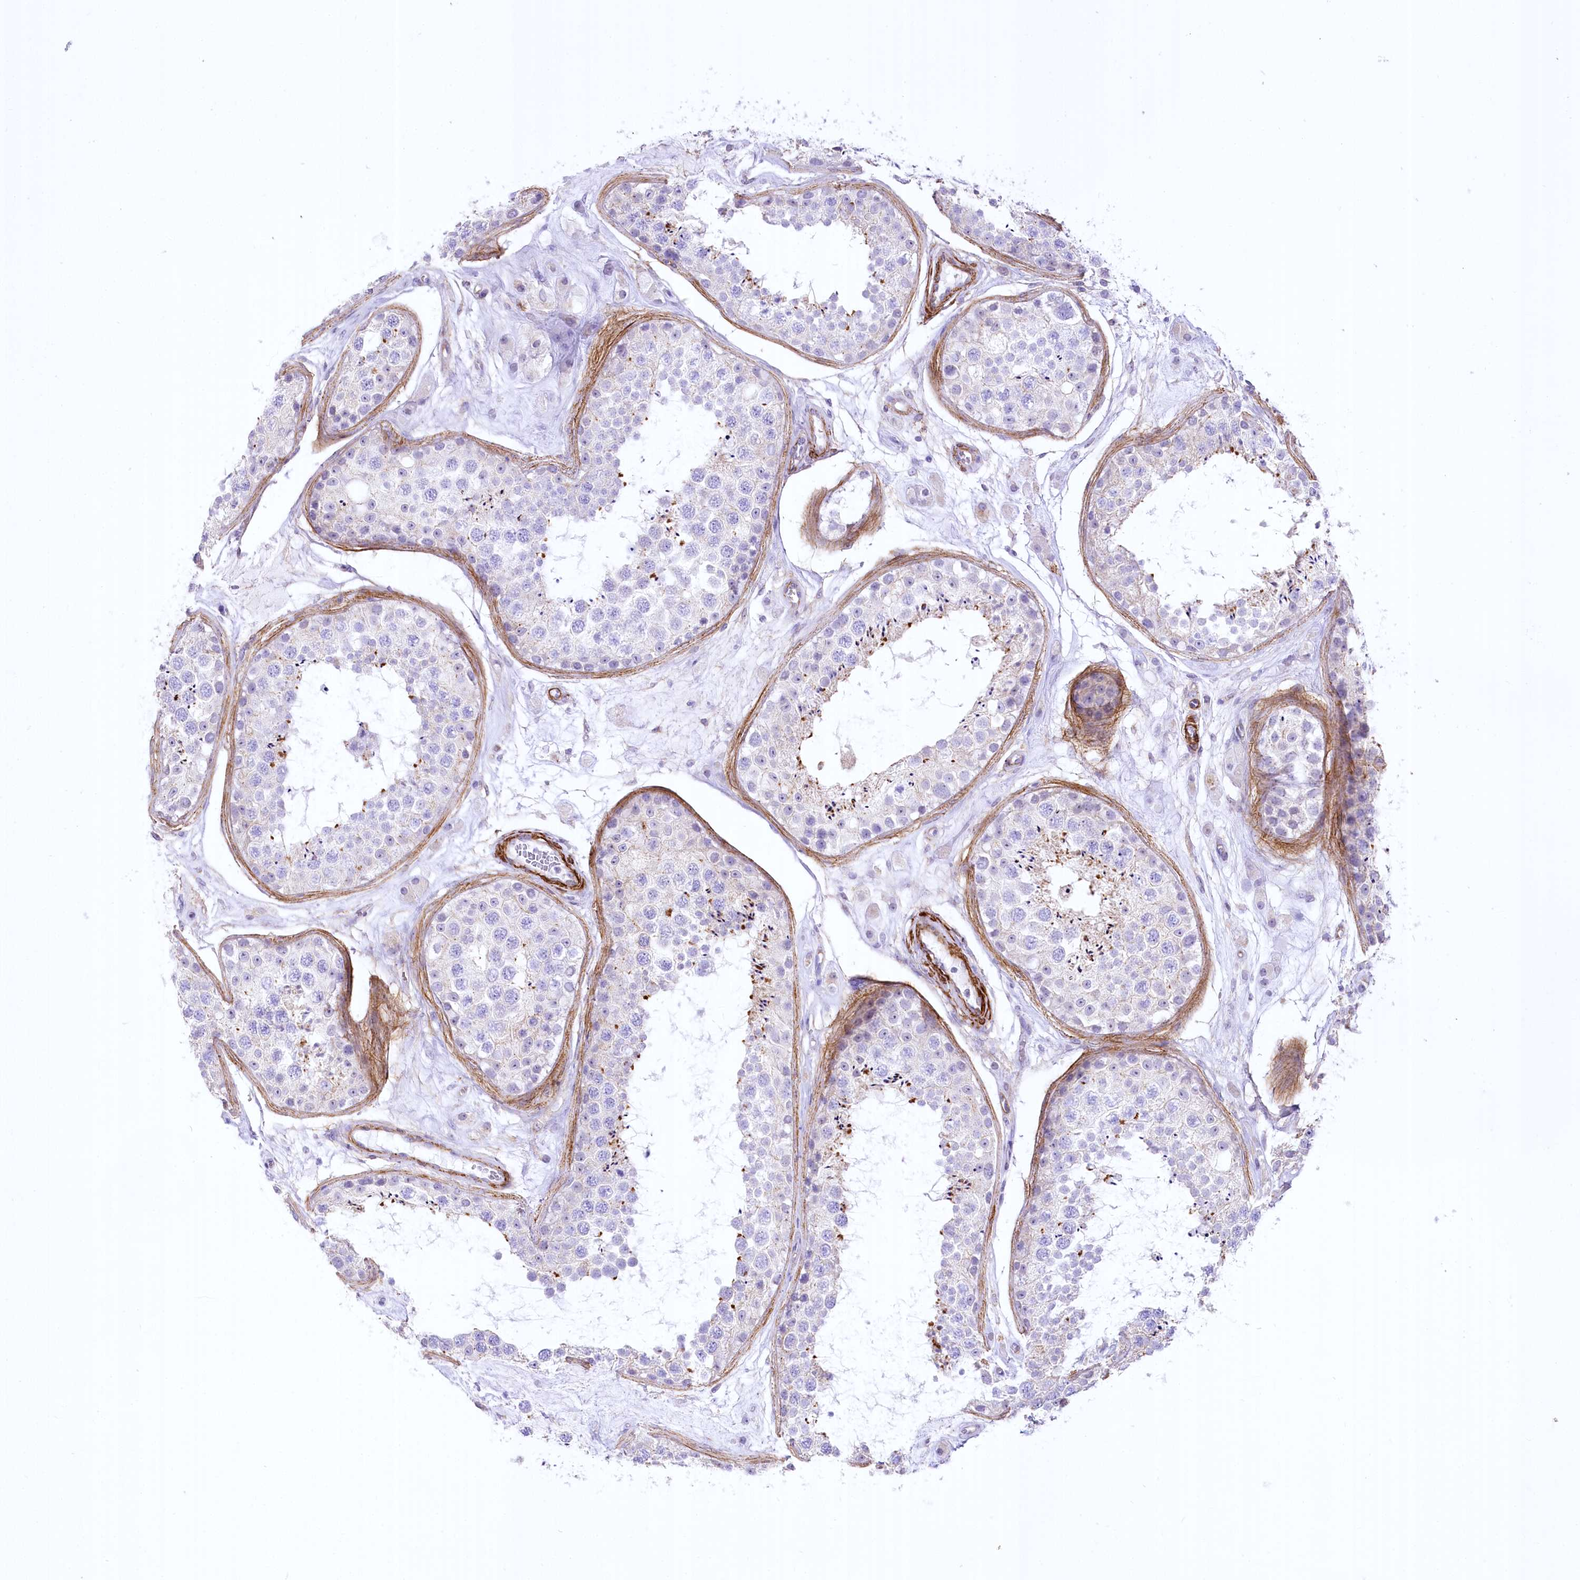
{"staining": {"intensity": "negative", "quantity": "none", "location": "none"}, "tissue": "testis", "cell_type": "Cells in seminiferous ducts", "image_type": "normal", "snomed": [{"axis": "morphology", "description": "Normal tissue, NOS"}, {"axis": "topography", "description": "Testis"}], "caption": "Photomicrograph shows no protein expression in cells in seminiferous ducts of normal testis. Nuclei are stained in blue.", "gene": "SYNPO2", "patient": {"sex": "male", "age": 25}}